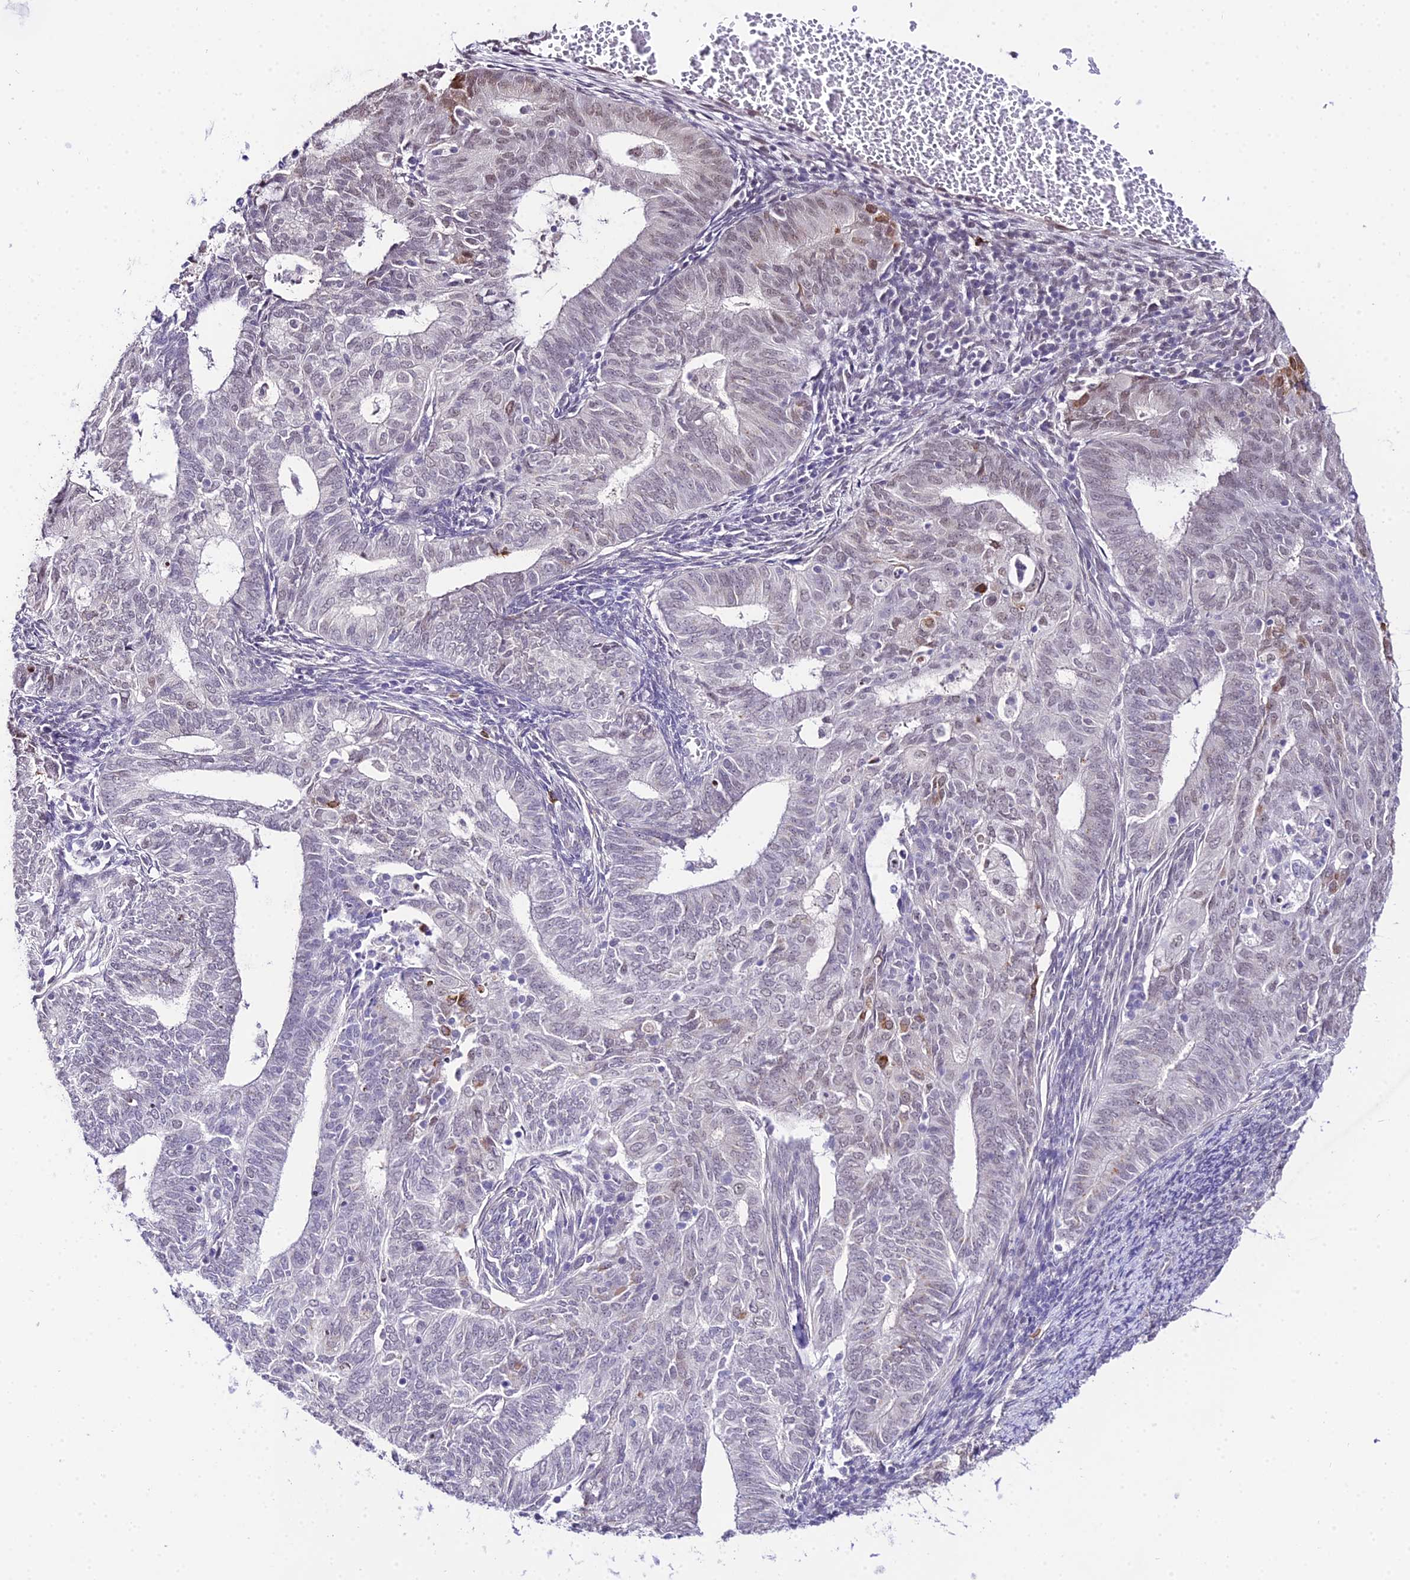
{"staining": {"intensity": "negative", "quantity": "none", "location": "none"}, "tissue": "endometrial cancer", "cell_type": "Tumor cells", "image_type": "cancer", "snomed": [{"axis": "morphology", "description": "Adenocarcinoma, NOS"}, {"axis": "topography", "description": "Endometrium"}], "caption": "Photomicrograph shows no significant protein staining in tumor cells of endometrial adenocarcinoma. Brightfield microscopy of immunohistochemistry stained with DAB (brown) and hematoxylin (blue), captured at high magnification.", "gene": "POLR2I", "patient": {"sex": "female", "age": 62}}